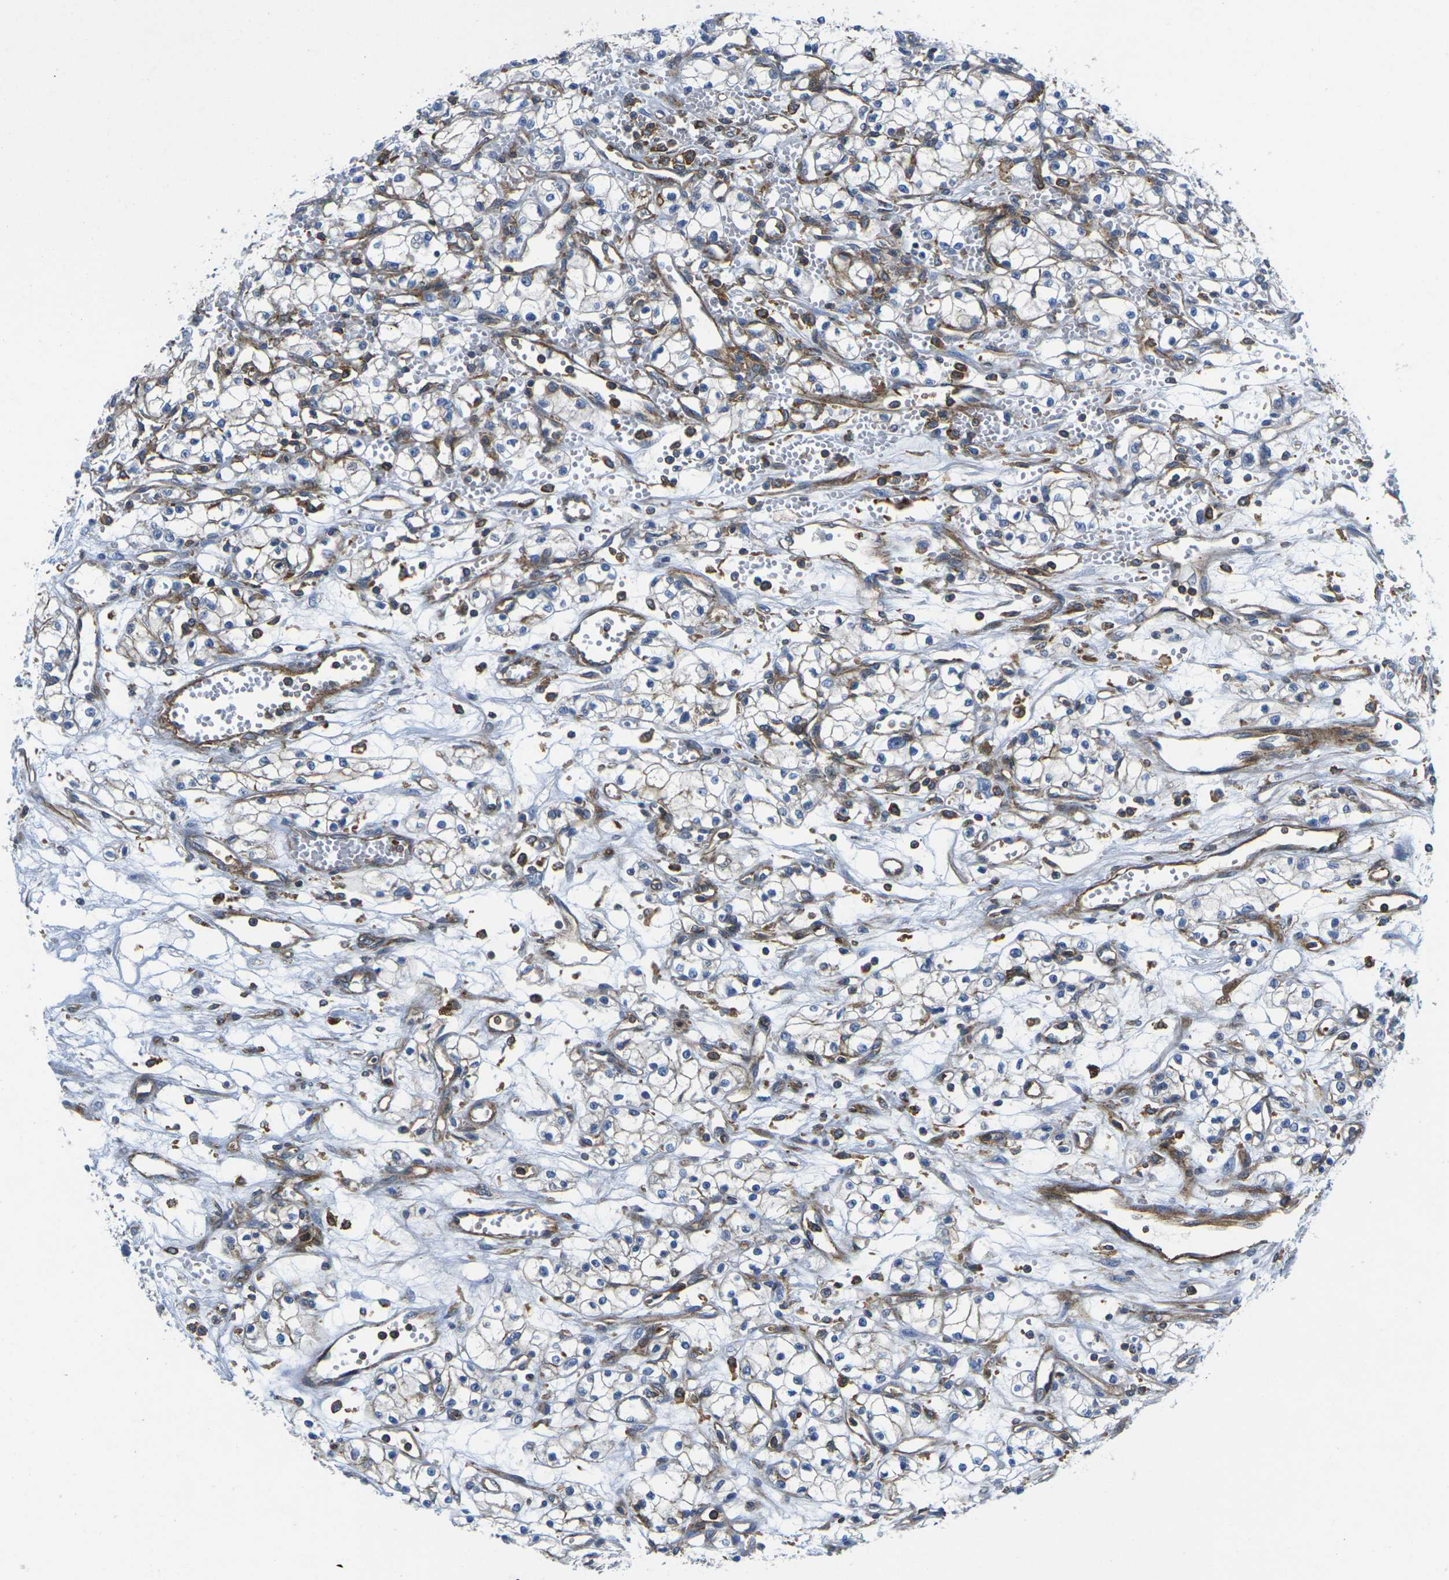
{"staining": {"intensity": "negative", "quantity": "none", "location": "none"}, "tissue": "renal cancer", "cell_type": "Tumor cells", "image_type": "cancer", "snomed": [{"axis": "morphology", "description": "Normal tissue, NOS"}, {"axis": "morphology", "description": "Adenocarcinoma, NOS"}, {"axis": "topography", "description": "Kidney"}], "caption": "DAB (3,3'-diaminobenzidine) immunohistochemical staining of human renal adenocarcinoma shows no significant staining in tumor cells.", "gene": "IQGAP1", "patient": {"sex": "male", "age": 59}}